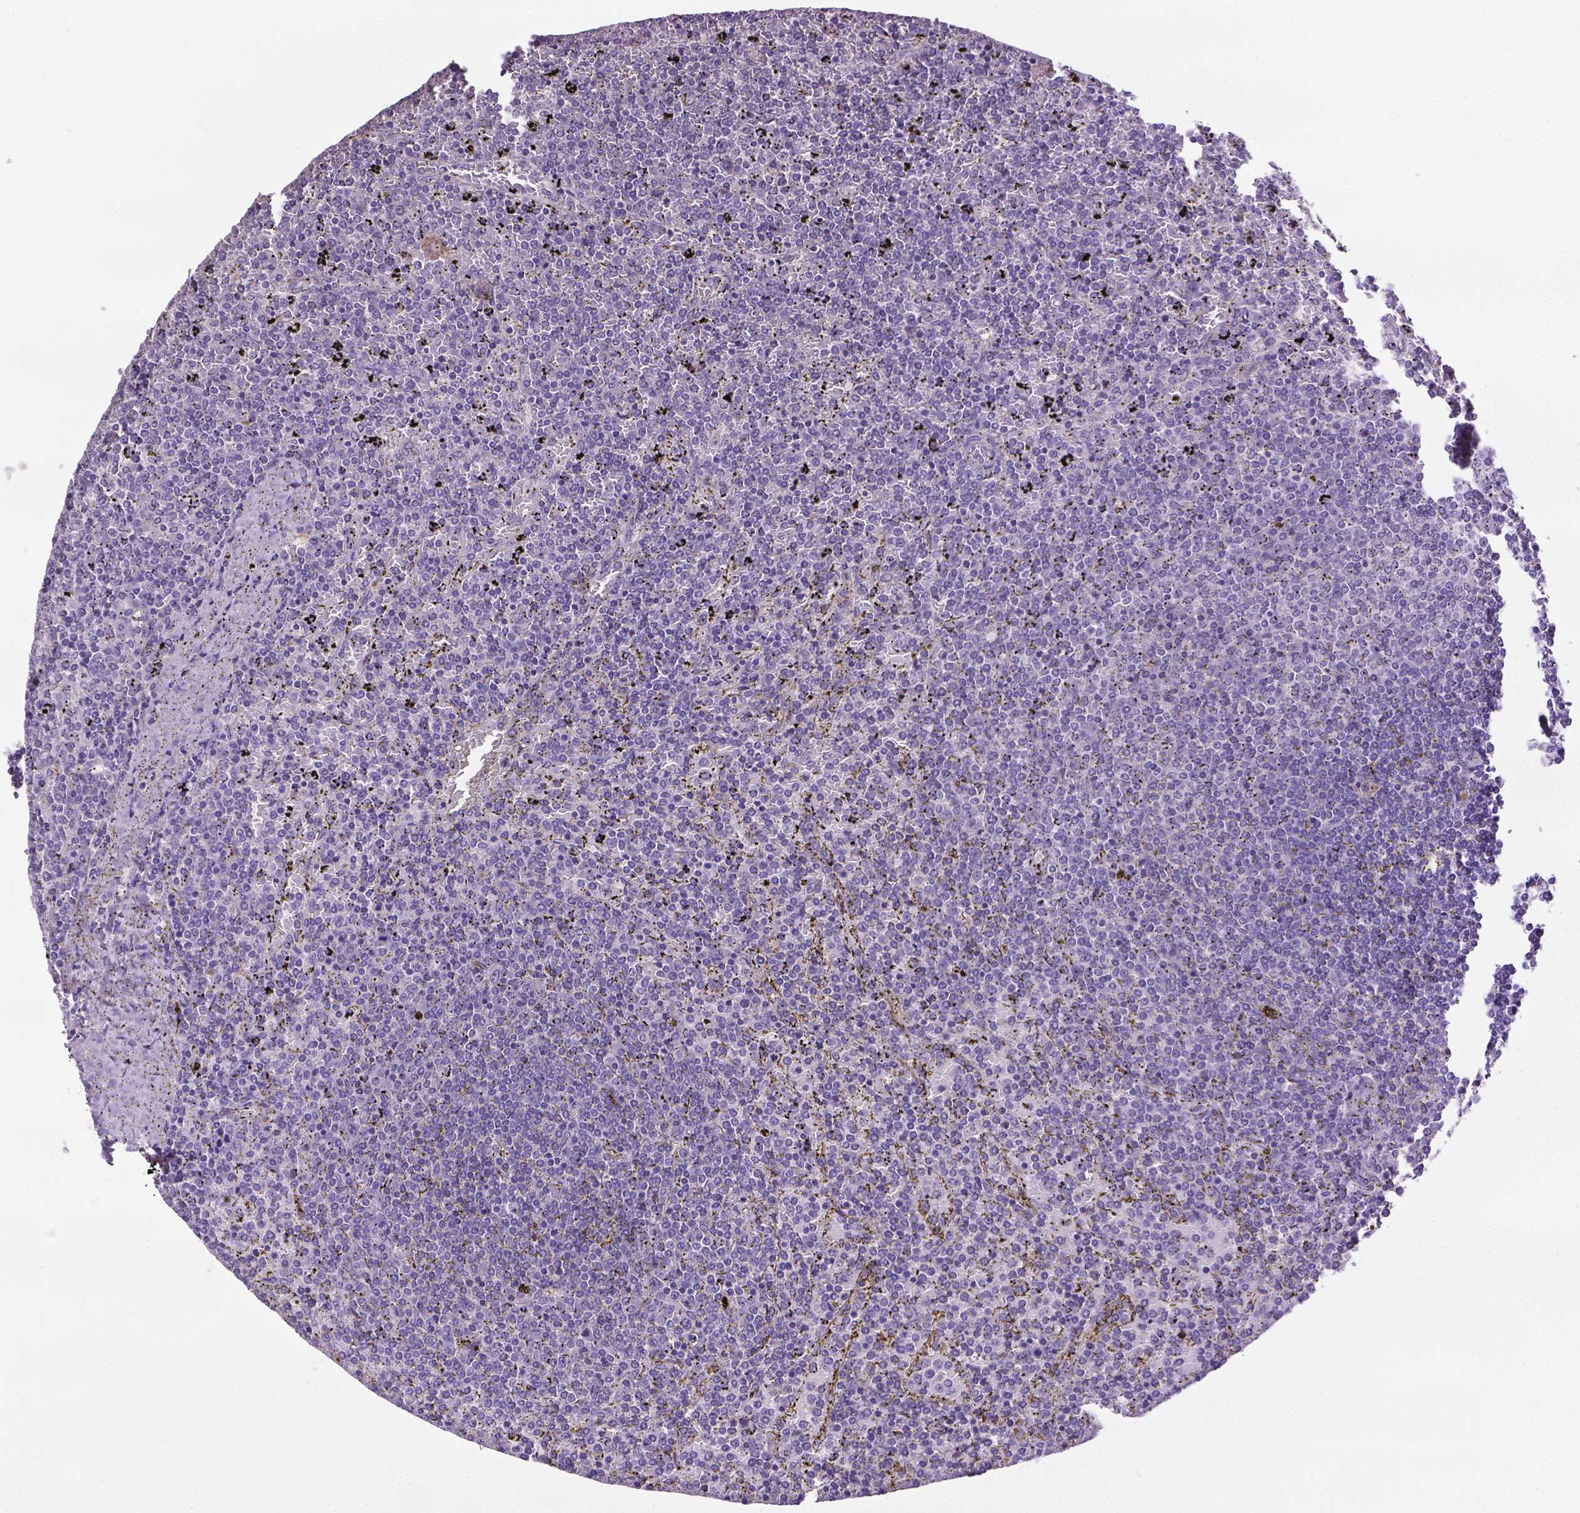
{"staining": {"intensity": "negative", "quantity": "none", "location": "none"}, "tissue": "lymphoma", "cell_type": "Tumor cells", "image_type": "cancer", "snomed": [{"axis": "morphology", "description": "Malignant lymphoma, non-Hodgkin's type, Low grade"}, {"axis": "topography", "description": "Spleen"}], "caption": "This histopathology image is of low-grade malignant lymphoma, non-Hodgkin's type stained with IHC to label a protein in brown with the nuclei are counter-stained blue. There is no expression in tumor cells. (DAB immunohistochemistry (IHC) visualized using brightfield microscopy, high magnification).", "gene": "CPM", "patient": {"sex": "female", "age": 77}}